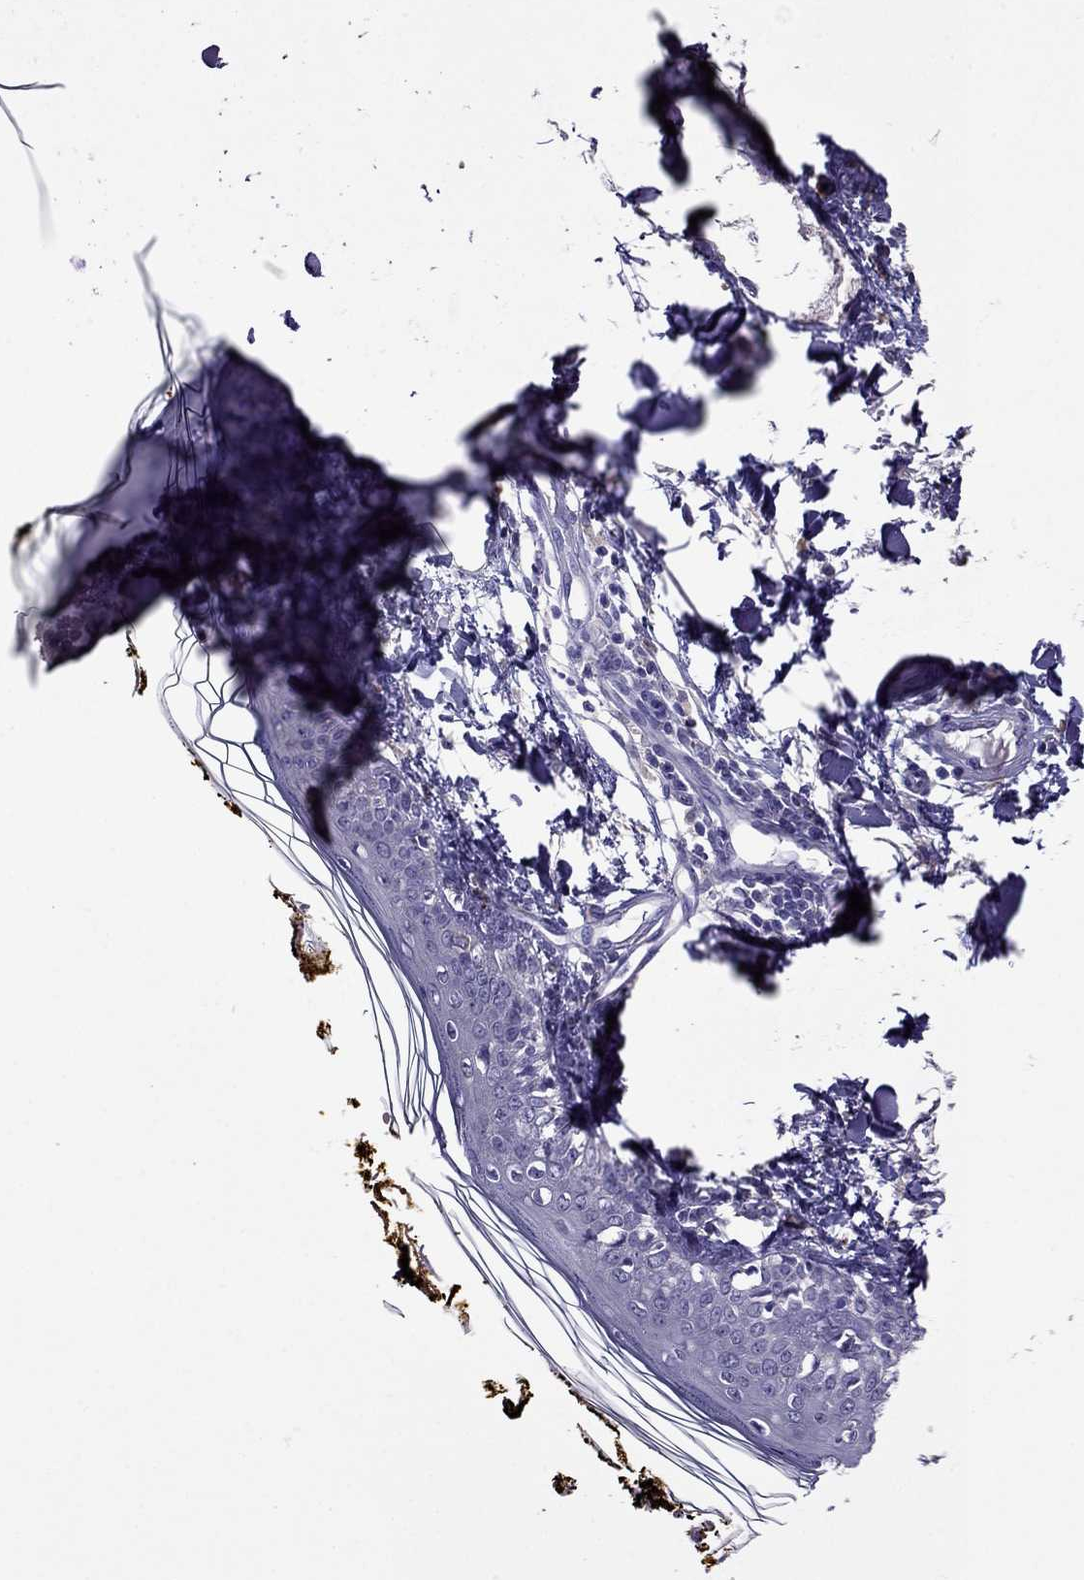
{"staining": {"intensity": "negative", "quantity": "none", "location": "none"}, "tissue": "skin", "cell_type": "Fibroblasts", "image_type": "normal", "snomed": [{"axis": "morphology", "description": "Normal tissue, NOS"}, {"axis": "topography", "description": "Skin"}], "caption": "High power microscopy micrograph of an IHC photomicrograph of unremarkable skin, revealing no significant expression in fibroblasts.", "gene": "NKX3", "patient": {"sex": "male", "age": 76}}